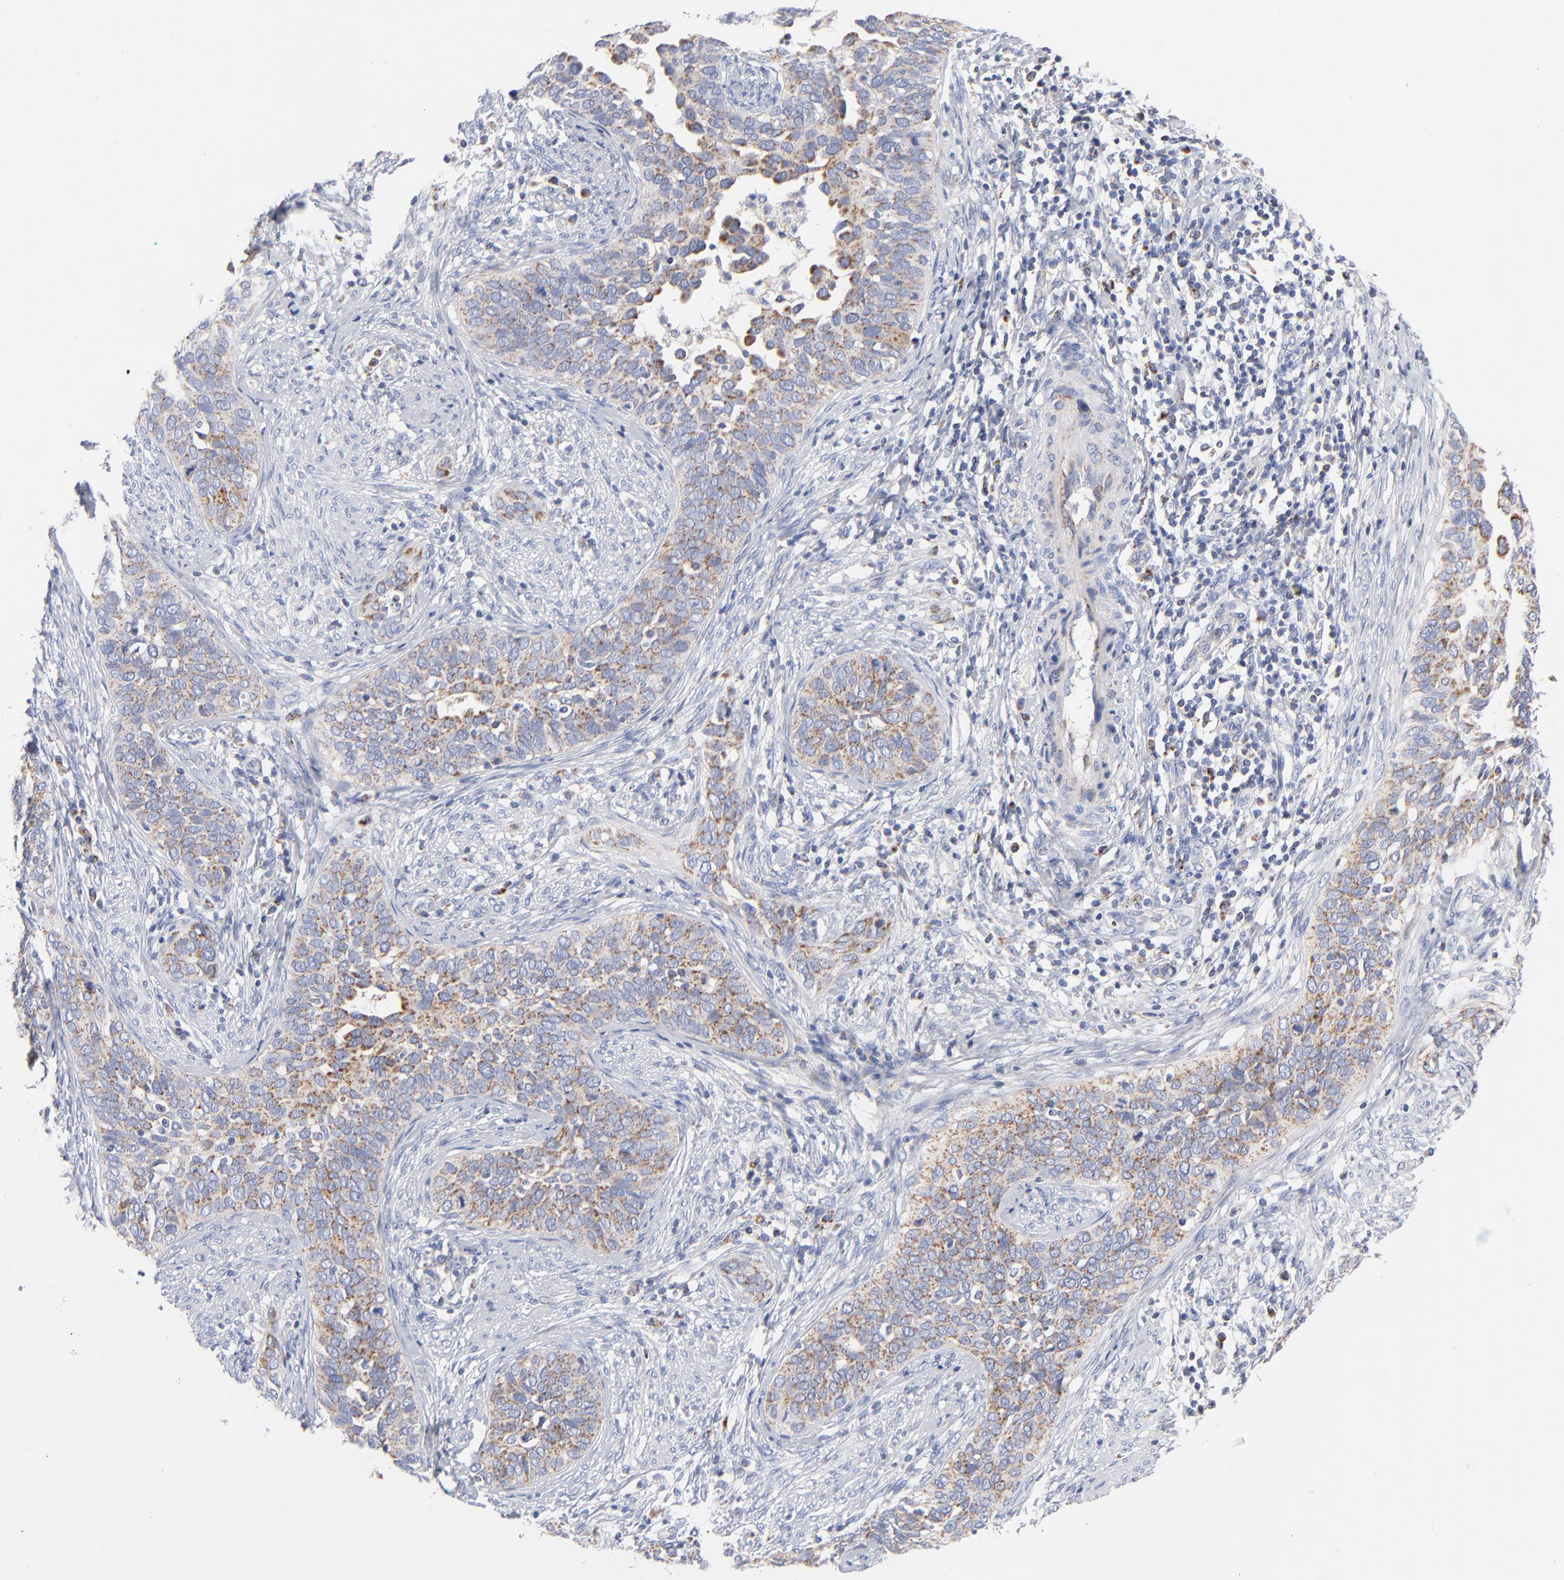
{"staining": {"intensity": "weak", "quantity": ">75%", "location": "cytoplasmic/membranous"}, "tissue": "cervical cancer", "cell_type": "Tumor cells", "image_type": "cancer", "snomed": [{"axis": "morphology", "description": "Squamous cell carcinoma, NOS"}, {"axis": "topography", "description": "Cervix"}], "caption": "Immunohistochemical staining of squamous cell carcinoma (cervical) exhibits low levels of weak cytoplasmic/membranous protein staining in about >75% of tumor cells.", "gene": "DLAT", "patient": {"sex": "female", "age": 31}}